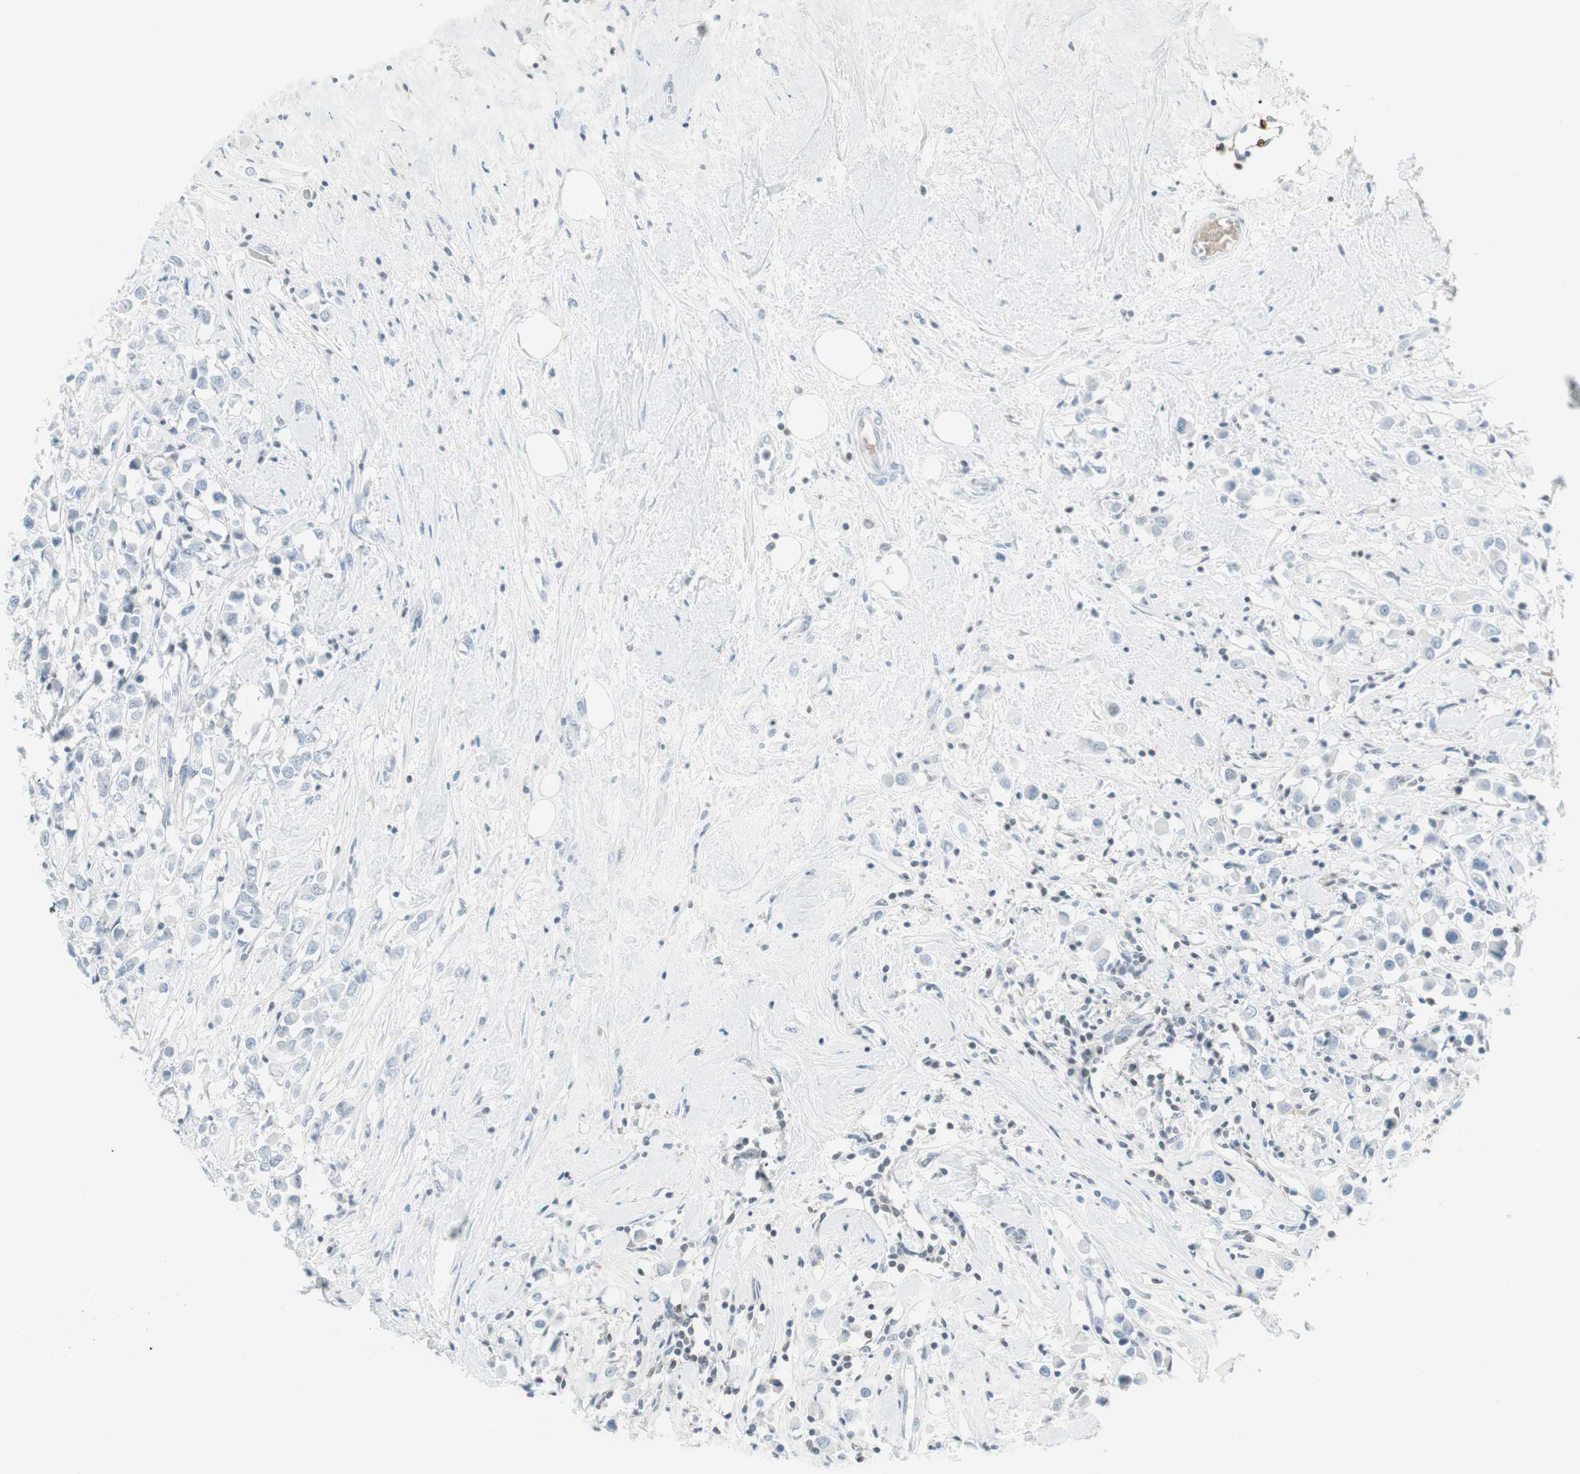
{"staining": {"intensity": "negative", "quantity": "none", "location": "none"}, "tissue": "breast cancer", "cell_type": "Tumor cells", "image_type": "cancer", "snomed": [{"axis": "morphology", "description": "Duct carcinoma"}, {"axis": "topography", "description": "Breast"}], "caption": "Photomicrograph shows no protein positivity in tumor cells of breast intraductal carcinoma tissue.", "gene": "MAP4K1", "patient": {"sex": "female", "age": 61}}